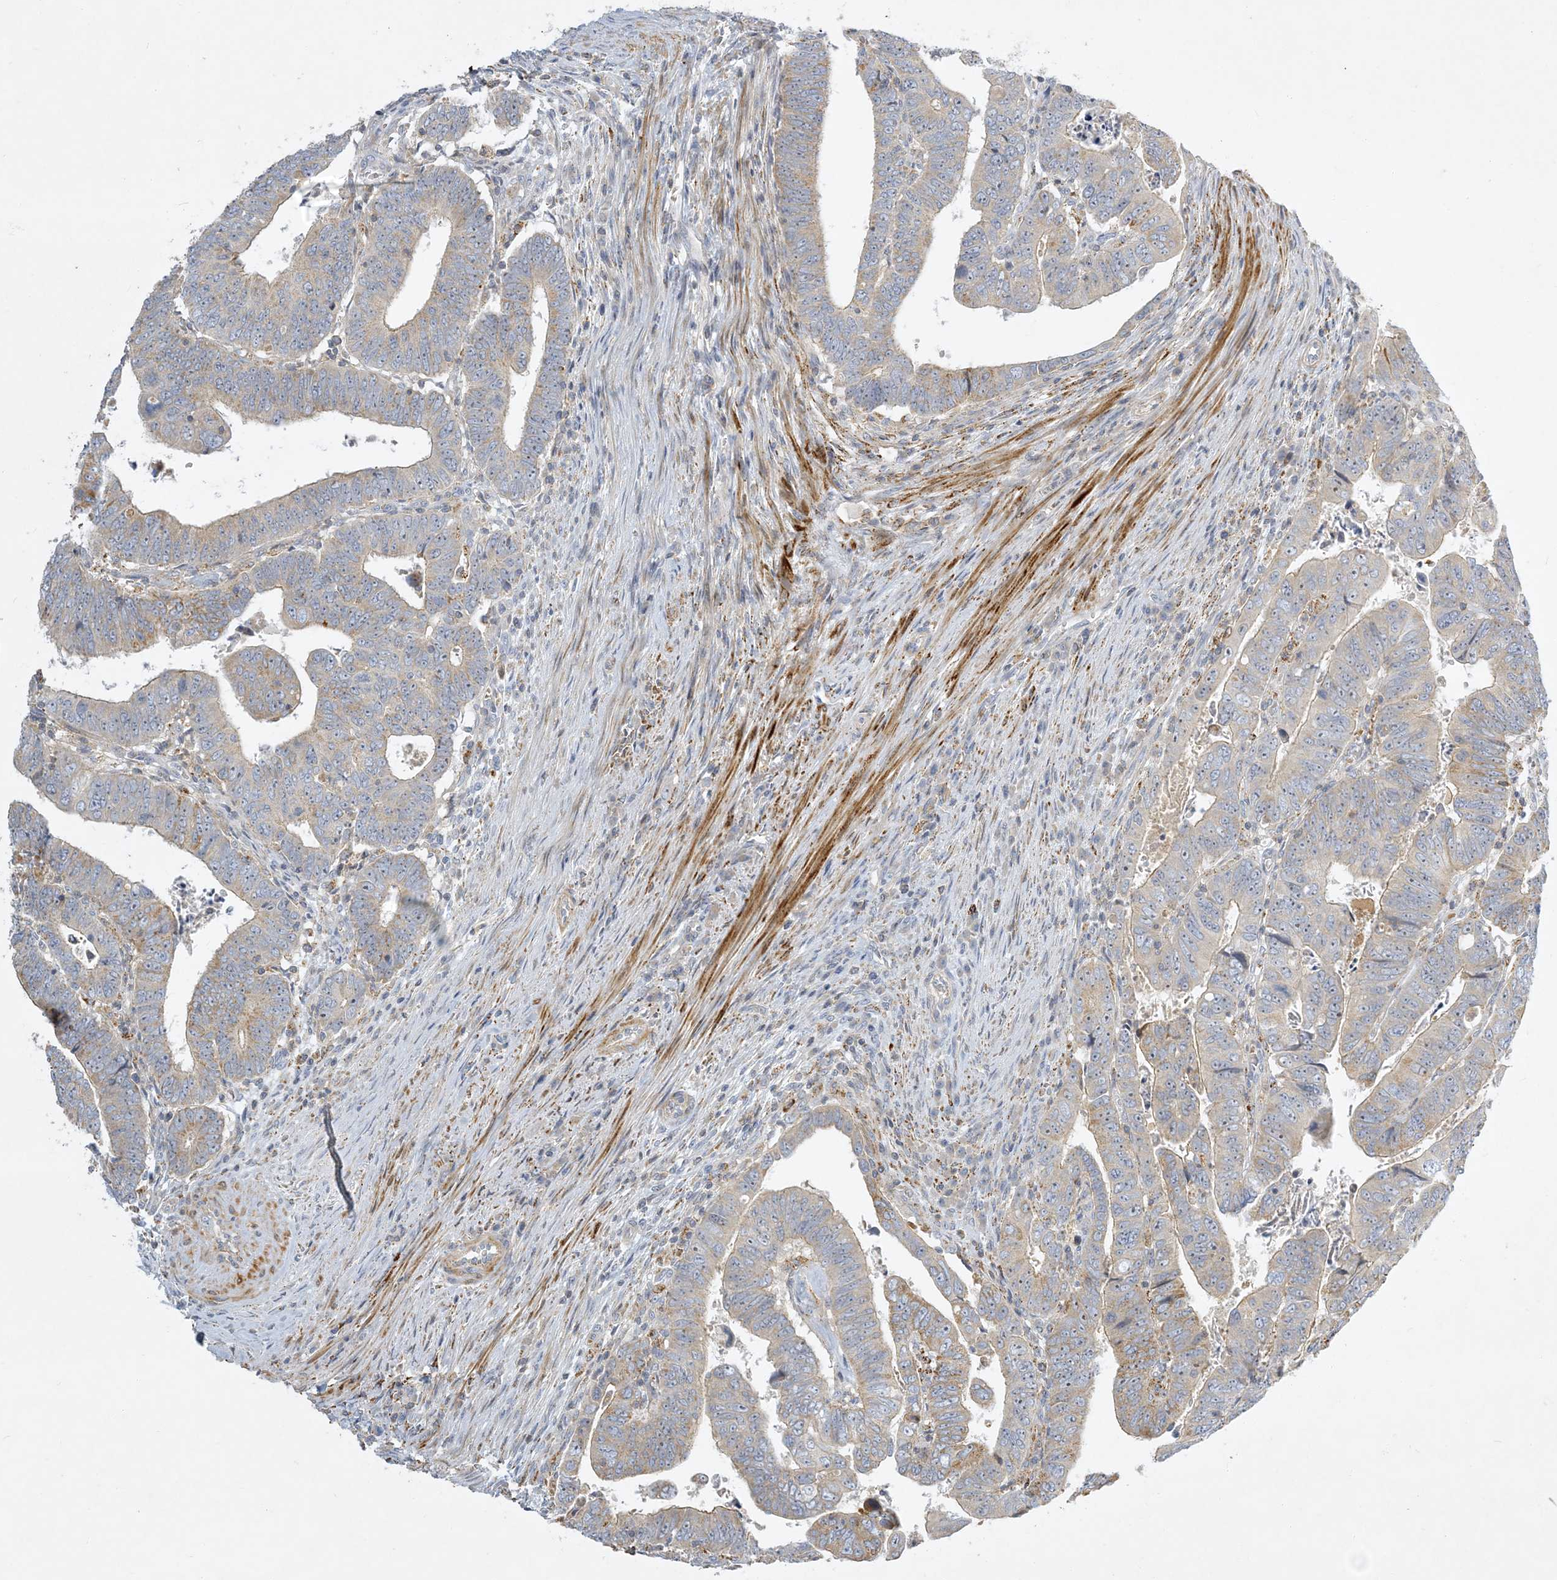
{"staining": {"intensity": "moderate", "quantity": "<25%", "location": "cytoplasmic/membranous"}, "tissue": "colorectal cancer", "cell_type": "Tumor cells", "image_type": "cancer", "snomed": [{"axis": "morphology", "description": "Normal tissue, NOS"}, {"axis": "morphology", "description": "Adenocarcinoma, NOS"}, {"axis": "topography", "description": "Rectum"}], "caption": "Adenocarcinoma (colorectal) stained with a protein marker exhibits moderate staining in tumor cells.", "gene": "LTN1", "patient": {"sex": "female", "age": 65}}